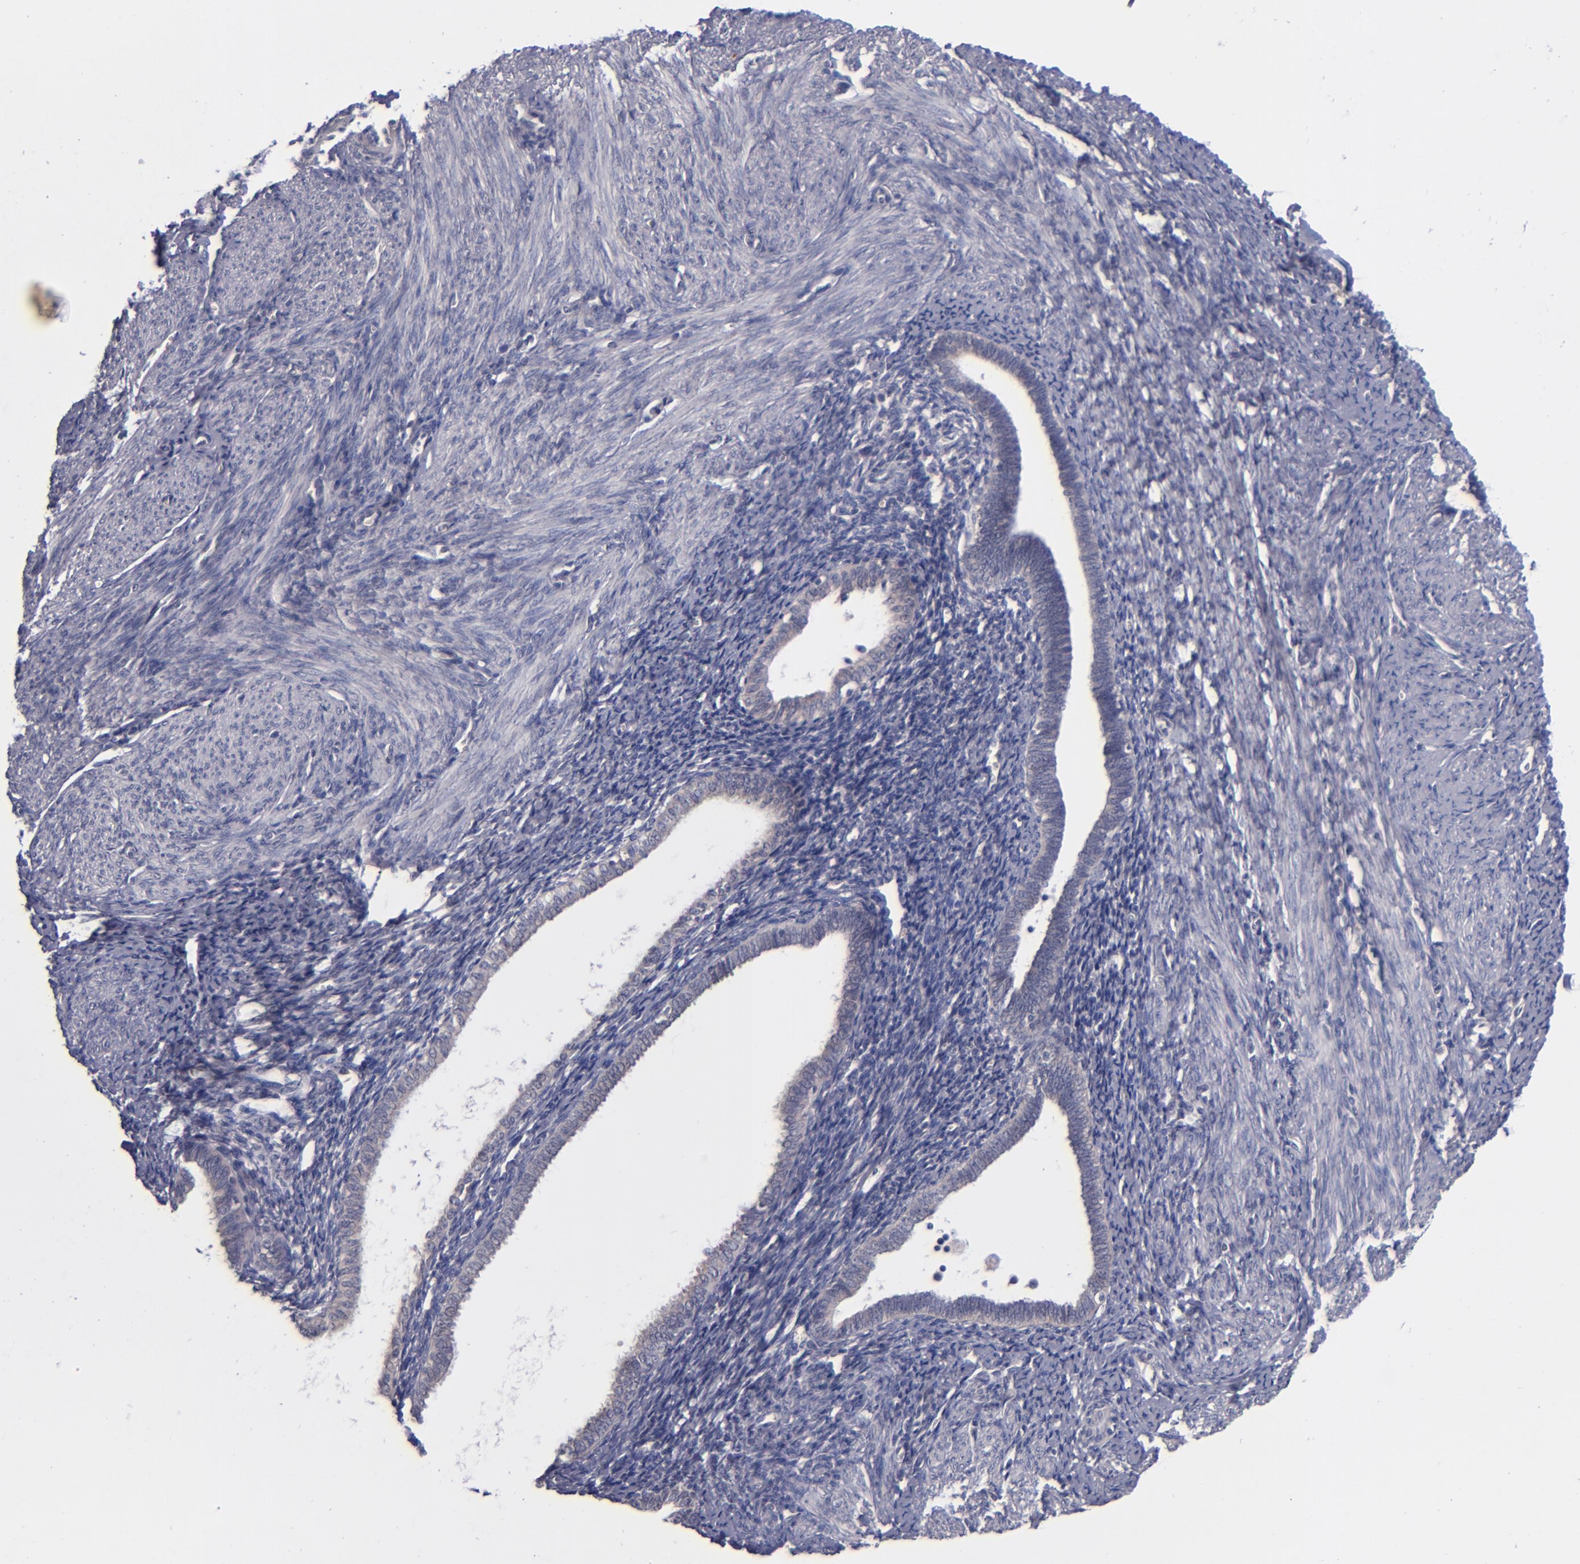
{"staining": {"intensity": "negative", "quantity": "none", "location": "none"}, "tissue": "endometrium", "cell_type": "Cells in endometrial stroma", "image_type": "normal", "snomed": [{"axis": "morphology", "description": "Normal tissue, NOS"}, {"axis": "topography", "description": "Smooth muscle"}, {"axis": "topography", "description": "Endometrium"}], "caption": "IHC histopathology image of unremarkable human endometrium stained for a protein (brown), which exhibits no staining in cells in endometrial stroma. (DAB IHC visualized using brightfield microscopy, high magnification).", "gene": "TSC2", "patient": {"sex": "female", "age": 57}}